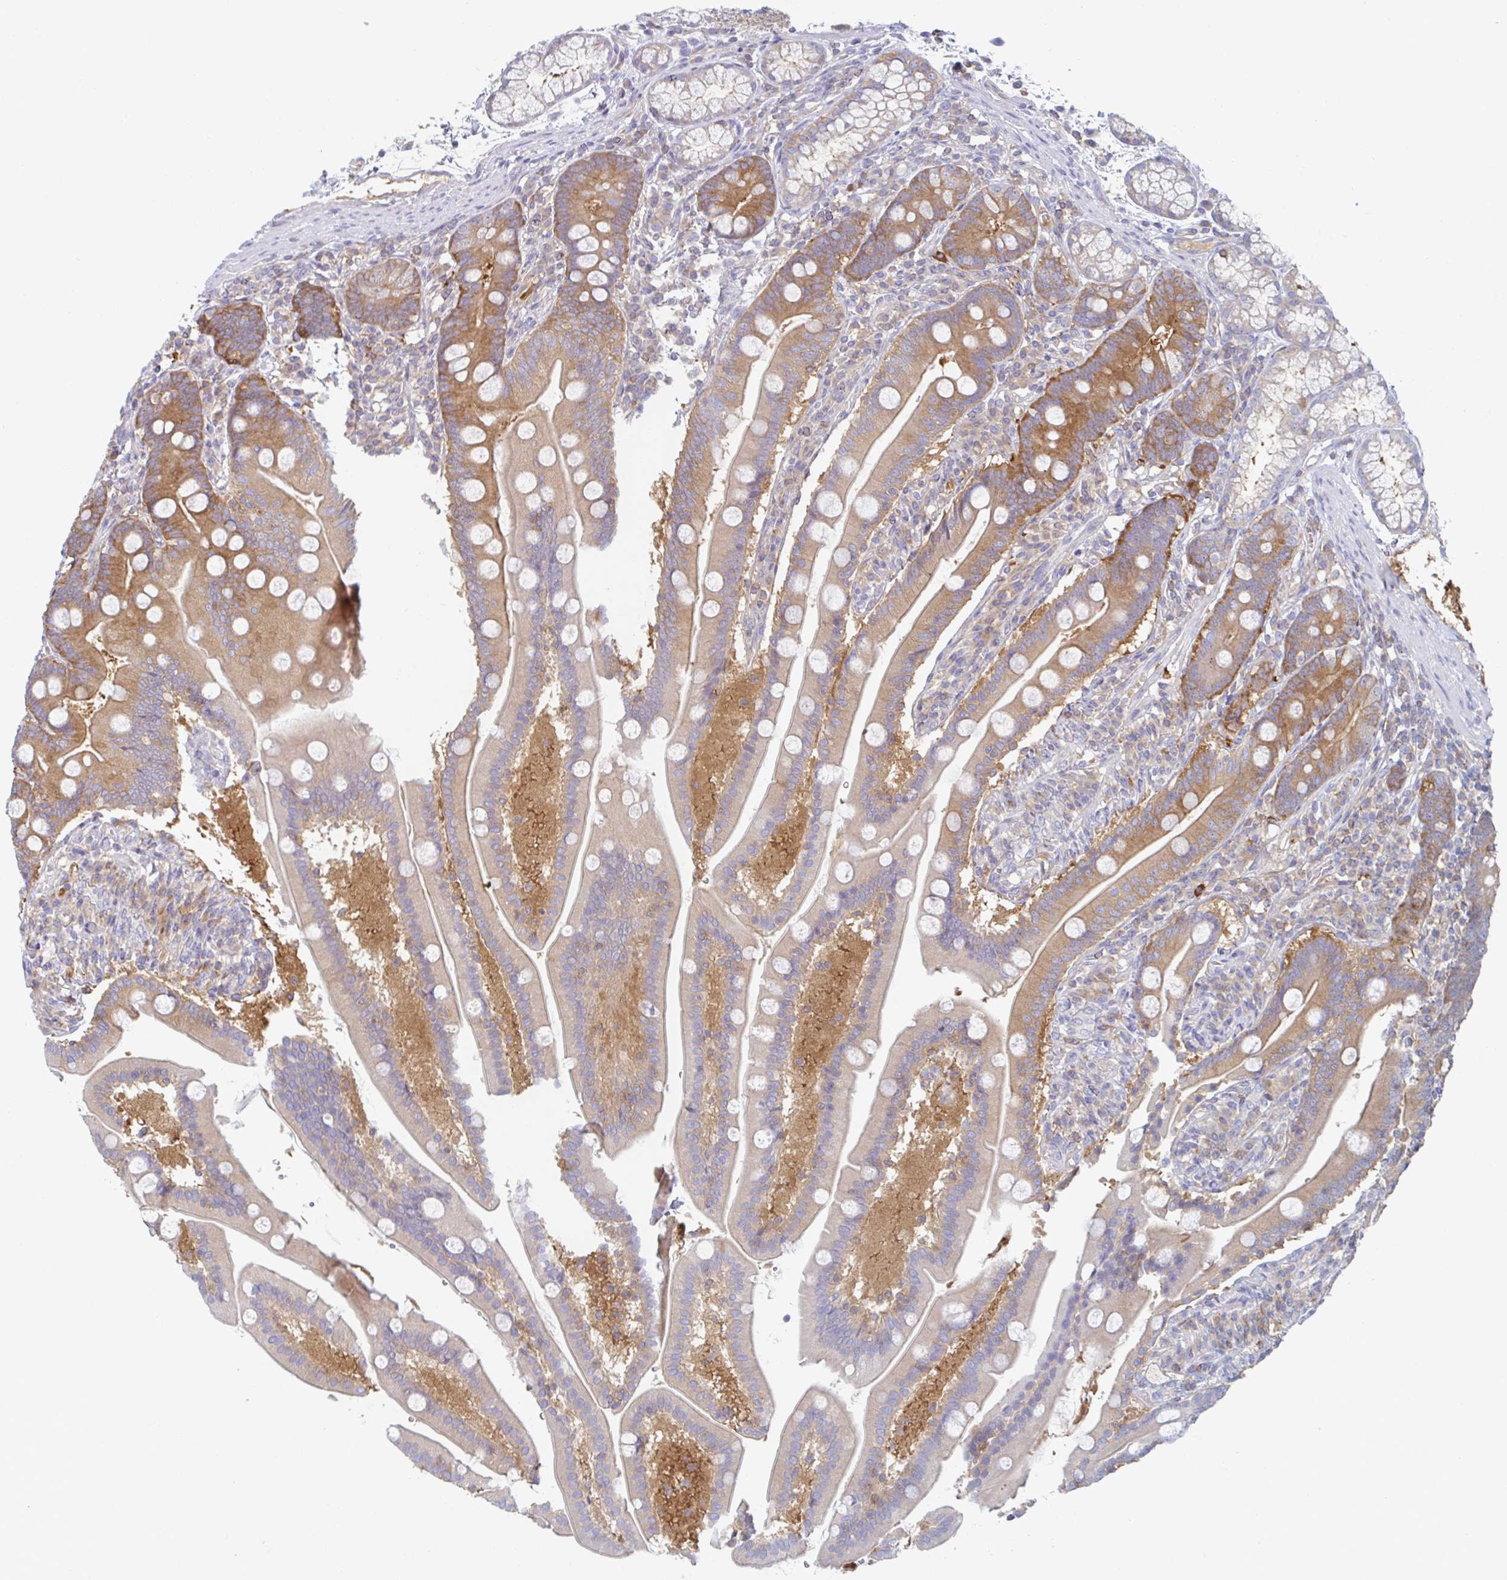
{"staining": {"intensity": "moderate", "quantity": "25%-75%", "location": "cytoplasmic/membranous"}, "tissue": "duodenum", "cell_type": "Glandular cells", "image_type": "normal", "snomed": [{"axis": "morphology", "description": "Normal tissue, NOS"}, {"axis": "topography", "description": "Duodenum"}], "caption": "About 25%-75% of glandular cells in benign duodenum demonstrate moderate cytoplasmic/membranous protein expression as visualized by brown immunohistochemical staining.", "gene": "AMPD2", "patient": {"sex": "female", "age": 67}}